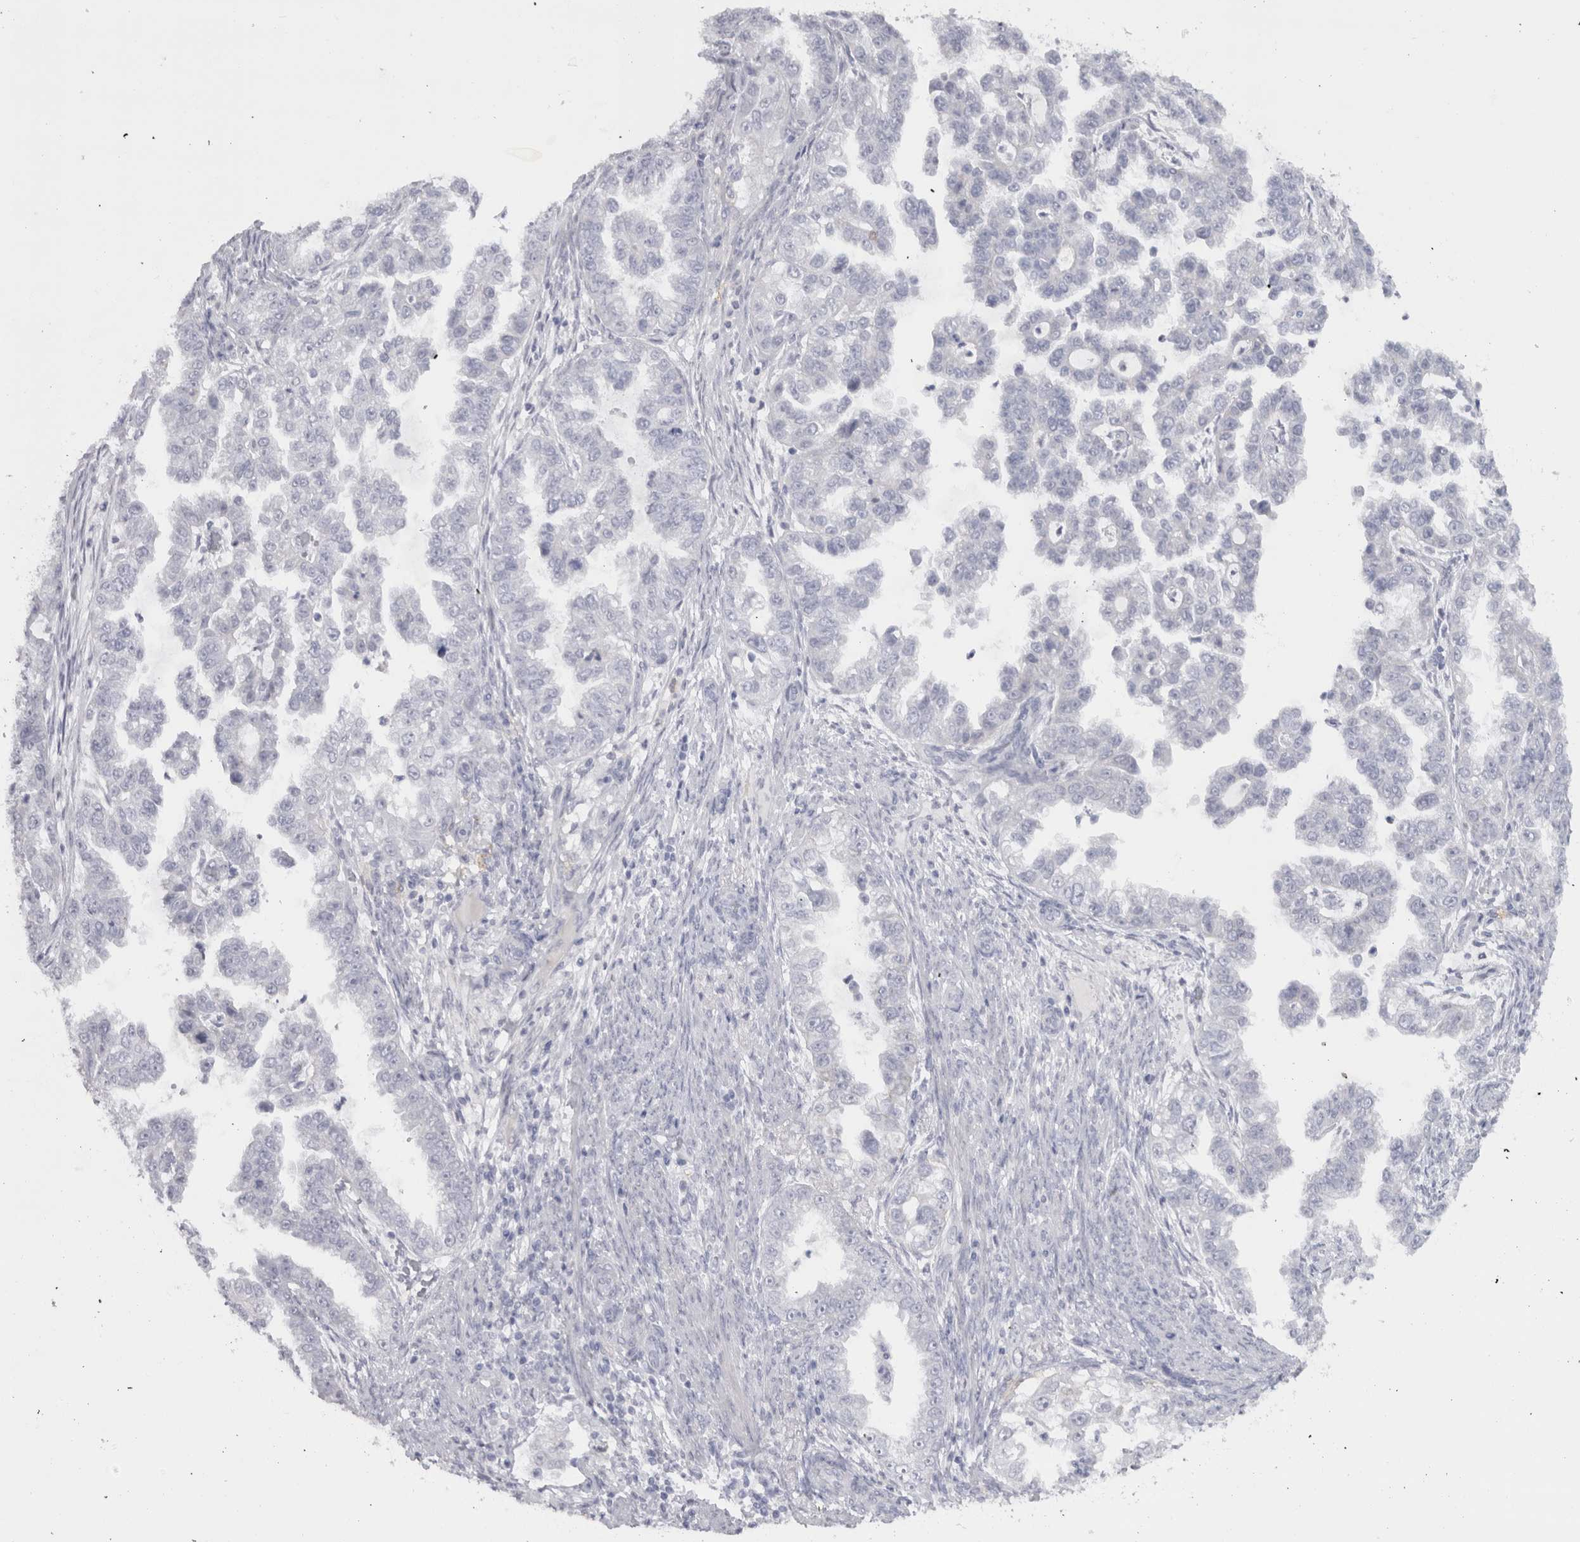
{"staining": {"intensity": "negative", "quantity": "none", "location": "none"}, "tissue": "endometrial cancer", "cell_type": "Tumor cells", "image_type": "cancer", "snomed": [{"axis": "morphology", "description": "Adenocarcinoma, NOS"}, {"axis": "topography", "description": "Endometrium"}], "caption": "Human adenocarcinoma (endometrial) stained for a protein using IHC displays no positivity in tumor cells.", "gene": "CDH17", "patient": {"sex": "female", "age": 85}}